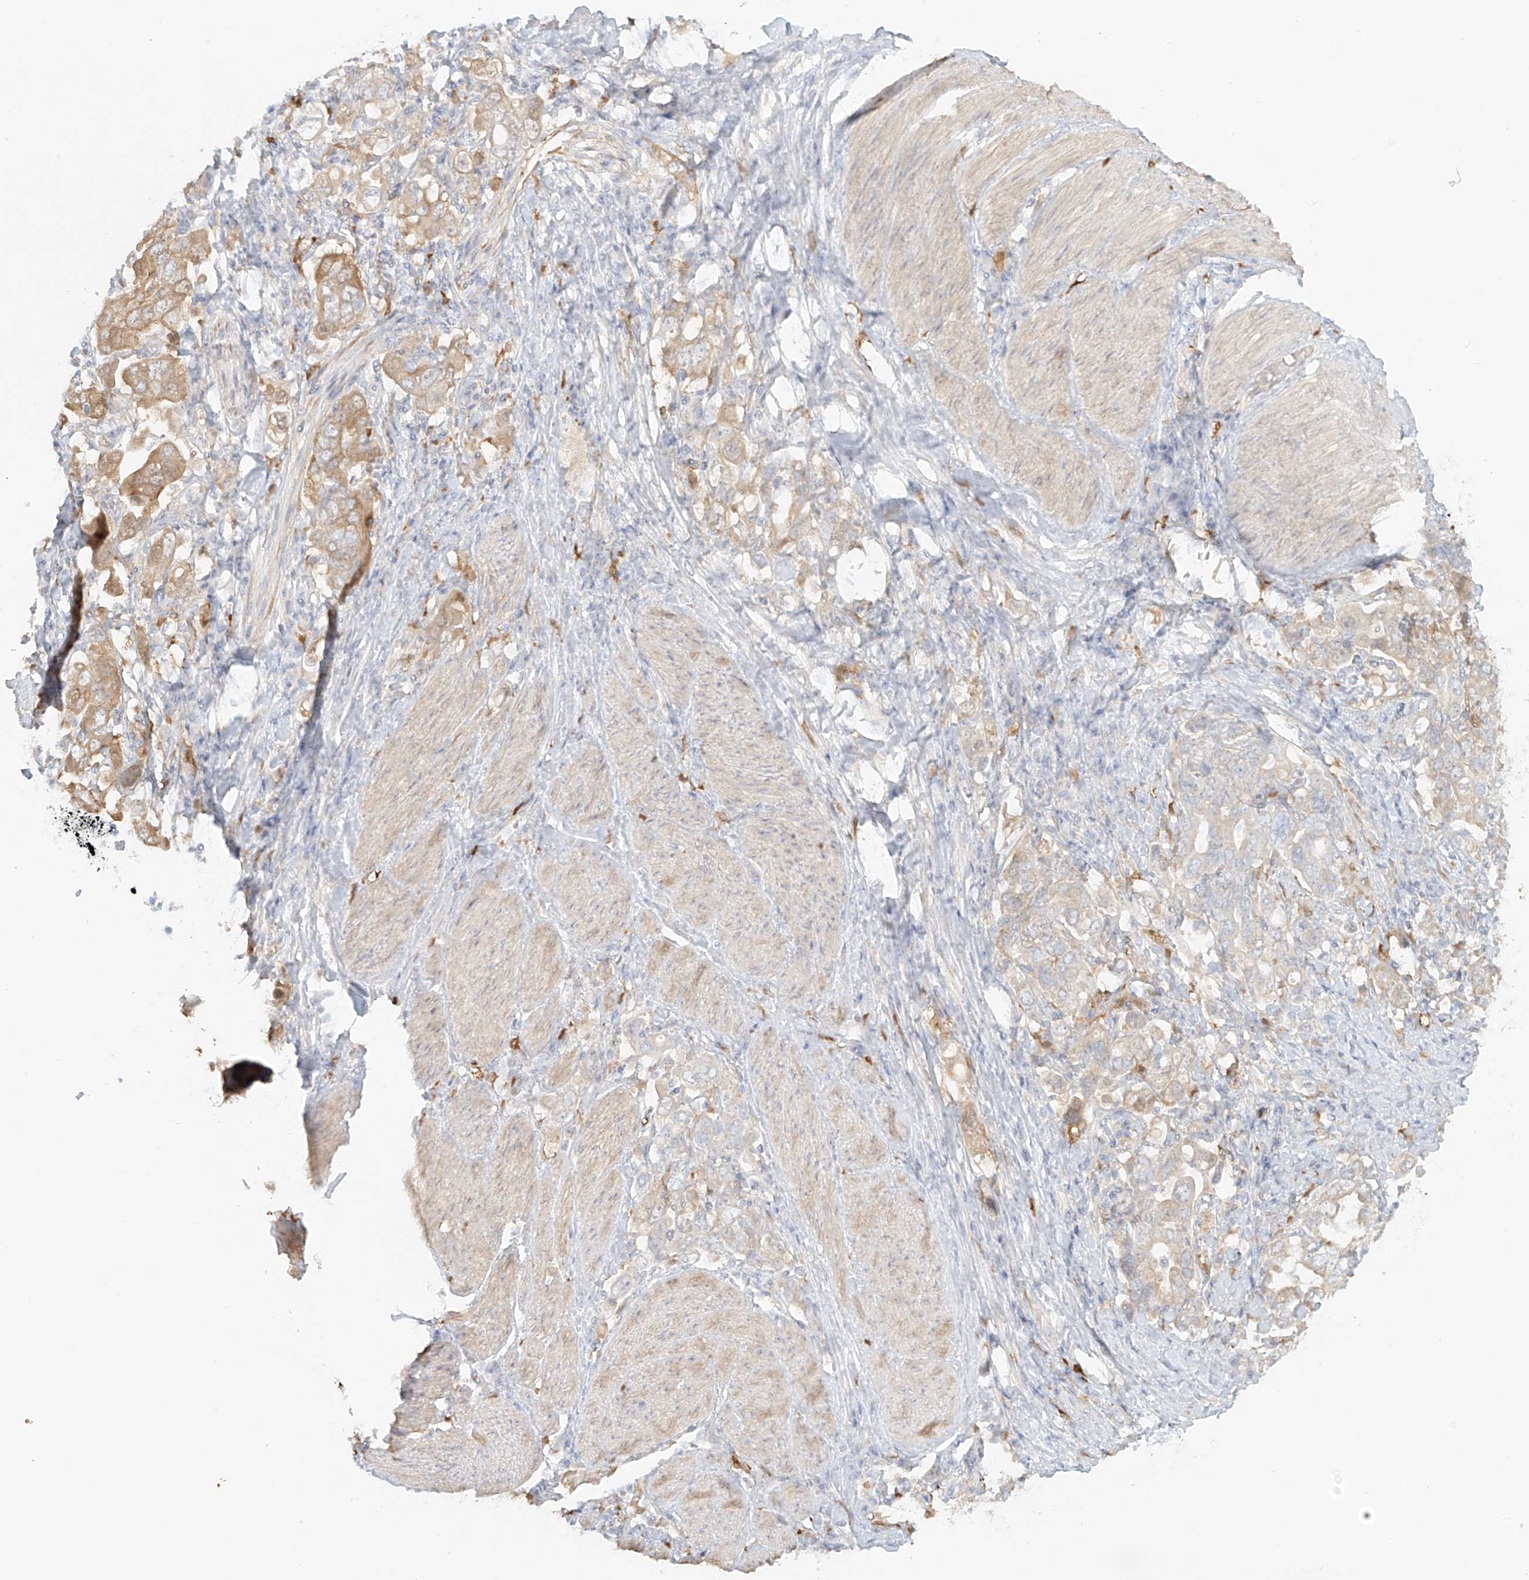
{"staining": {"intensity": "moderate", "quantity": "<25%", "location": "cytoplasmic/membranous"}, "tissue": "stomach cancer", "cell_type": "Tumor cells", "image_type": "cancer", "snomed": [{"axis": "morphology", "description": "Adenocarcinoma, NOS"}, {"axis": "topography", "description": "Stomach, upper"}], "caption": "This is a histology image of immunohistochemistry (IHC) staining of stomach cancer (adenocarcinoma), which shows moderate staining in the cytoplasmic/membranous of tumor cells.", "gene": "UPK1B", "patient": {"sex": "male", "age": 62}}